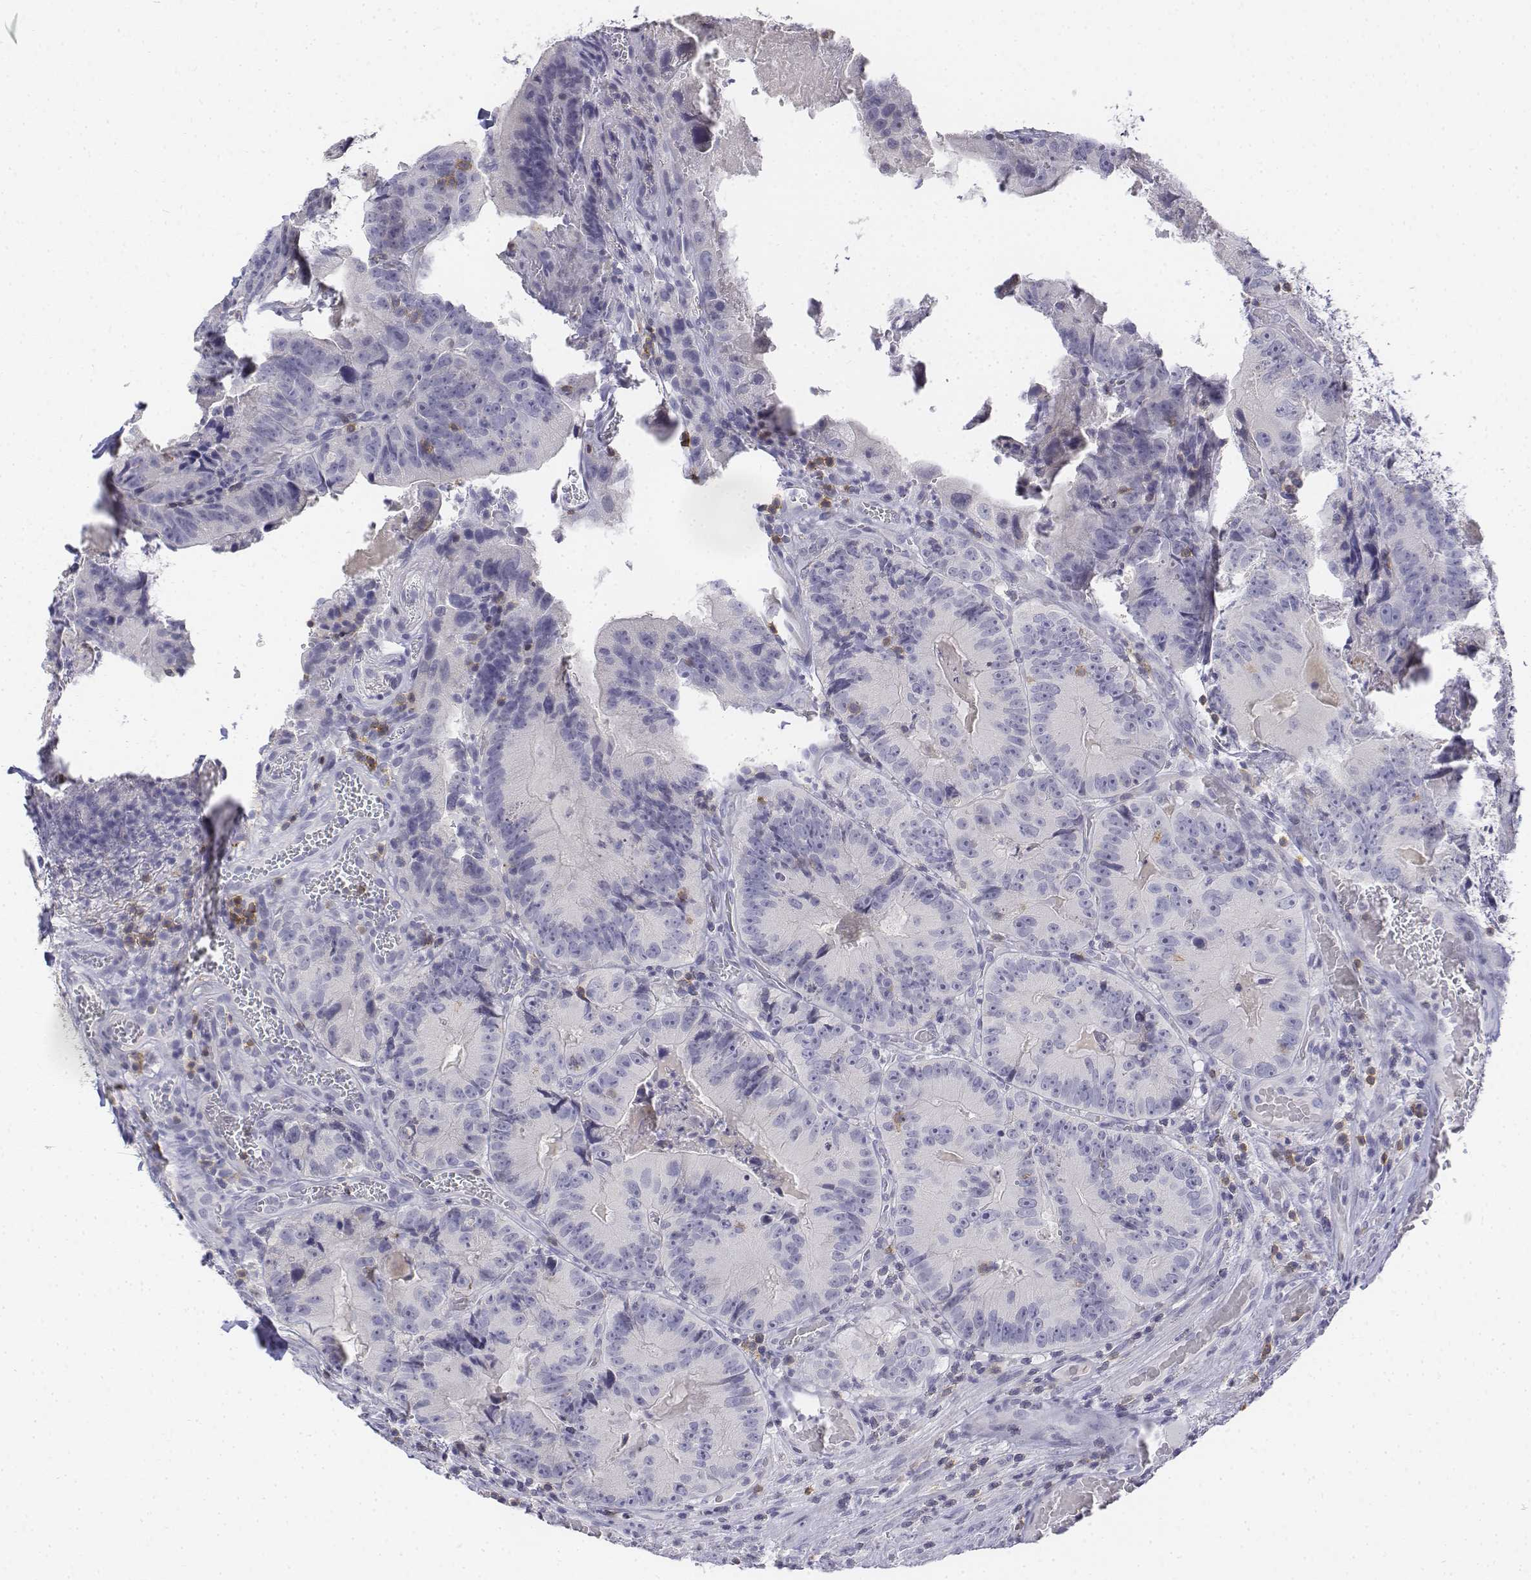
{"staining": {"intensity": "negative", "quantity": "none", "location": "none"}, "tissue": "colorectal cancer", "cell_type": "Tumor cells", "image_type": "cancer", "snomed": [{"axis": "morphology", "description": "Adenocarcinoma, NOS"}, {"axis": "topography", "description": "Colon"}], "caption": "Tumor cells show no significant protein positivity in colorectal cancer.", "gene": "CD3E", "patient": {"sex": "female", "age": 86}}